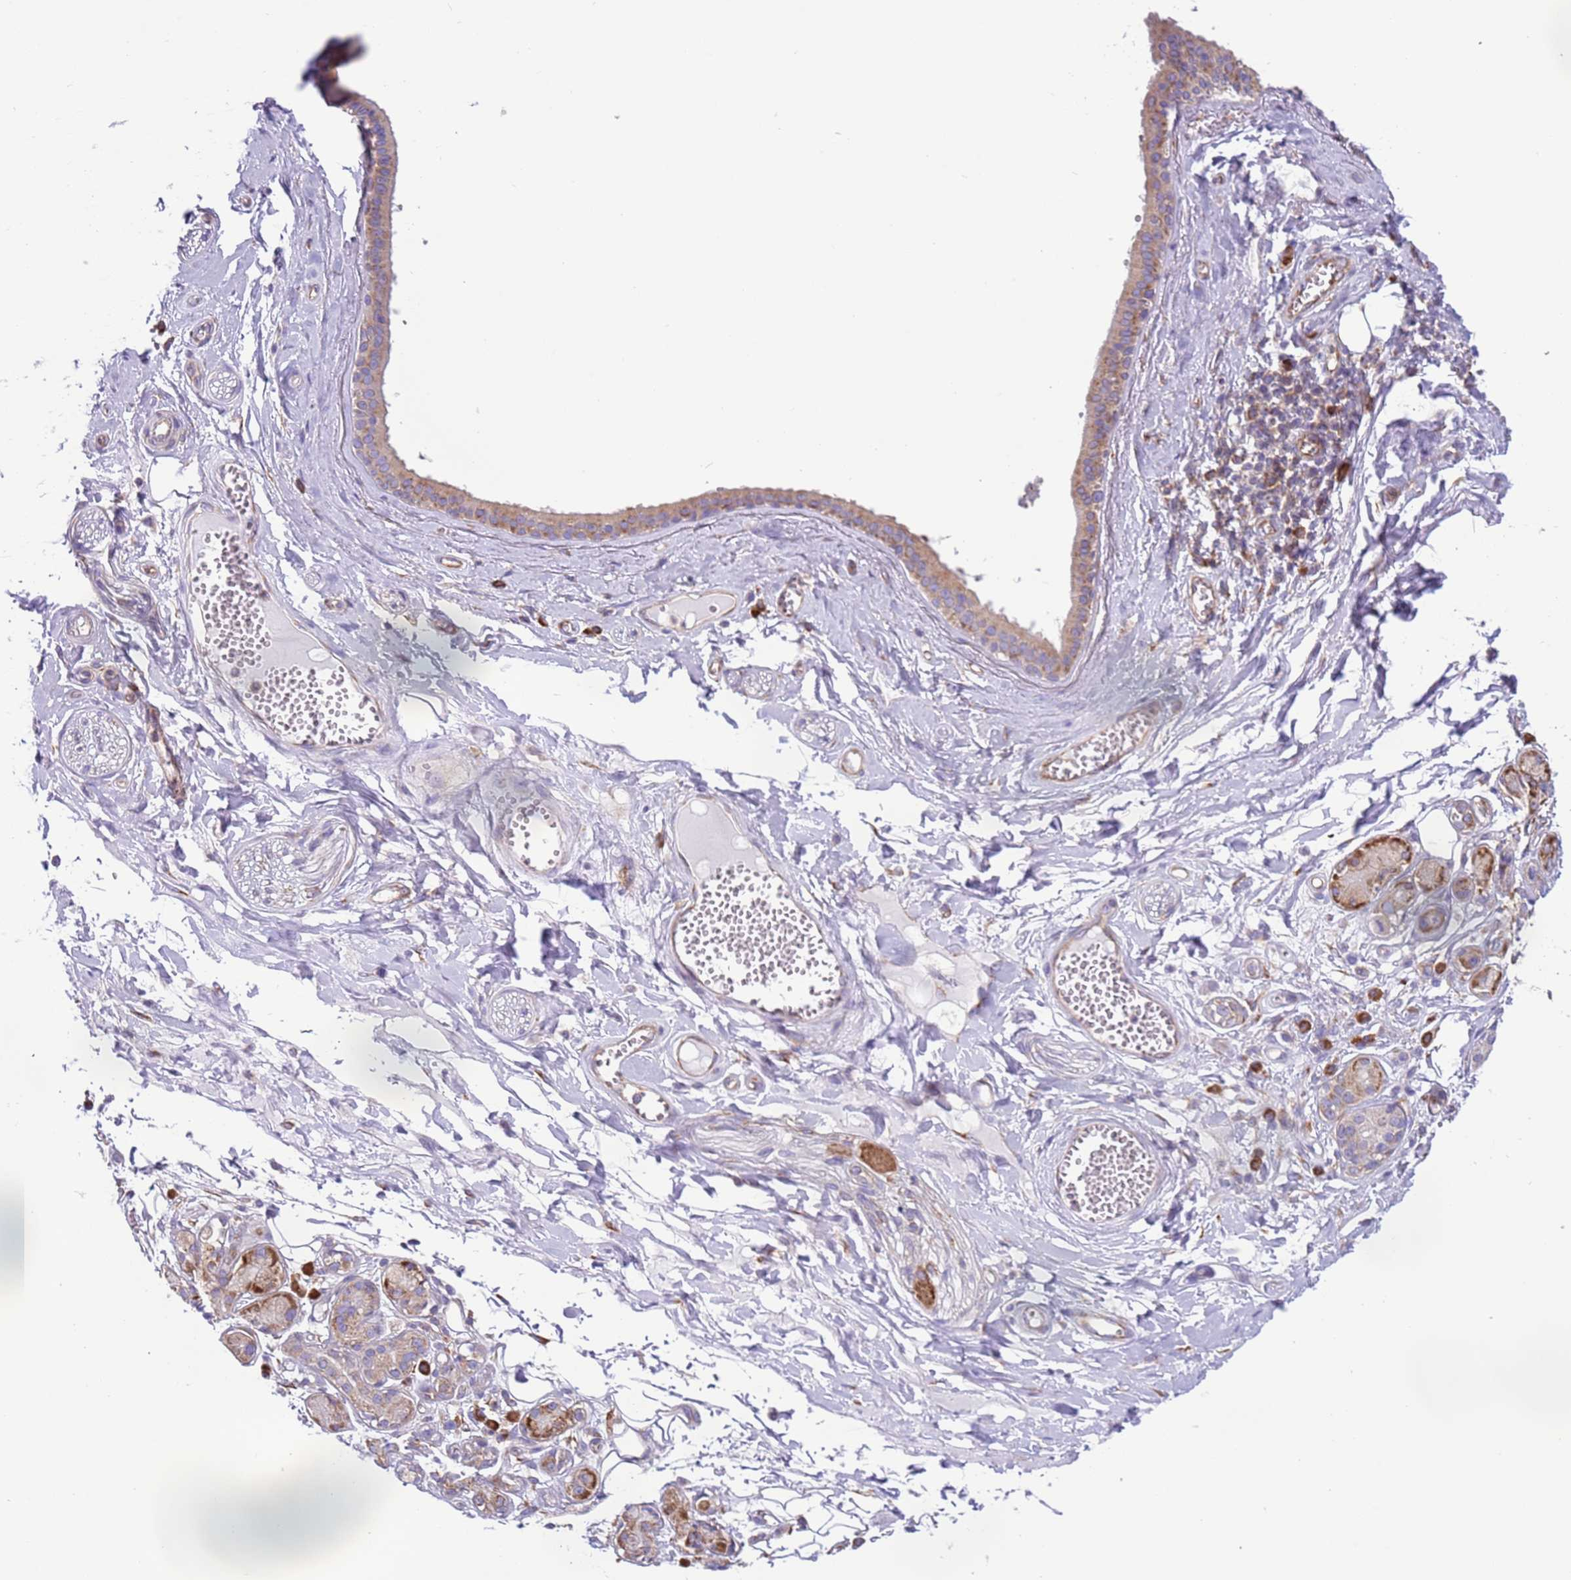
{"staining": {"intensity": "negative", "quantity": "none", "location": "none"}, "tissue": "adipose tissue", "cell_type": "Adipocytes", "image_type": "normal", "snomed": [{"axis": "morphology", "description": "Normal tissue, NOS"}, {"axis": "morphology", "description": "Inflammation, NOS"}, {"axis": "topography", "description": "Salivary gland"}, {"axis": "topography", "description": "Peripheral nerve tissue"}], "caption": "An IHC photomicrograph of unremarkable adipose tissue is shown. There is no staining in adipocytes of adipose tissue.", "gene": "VARS1", "patient": {"sex": "female", "age": 75}}